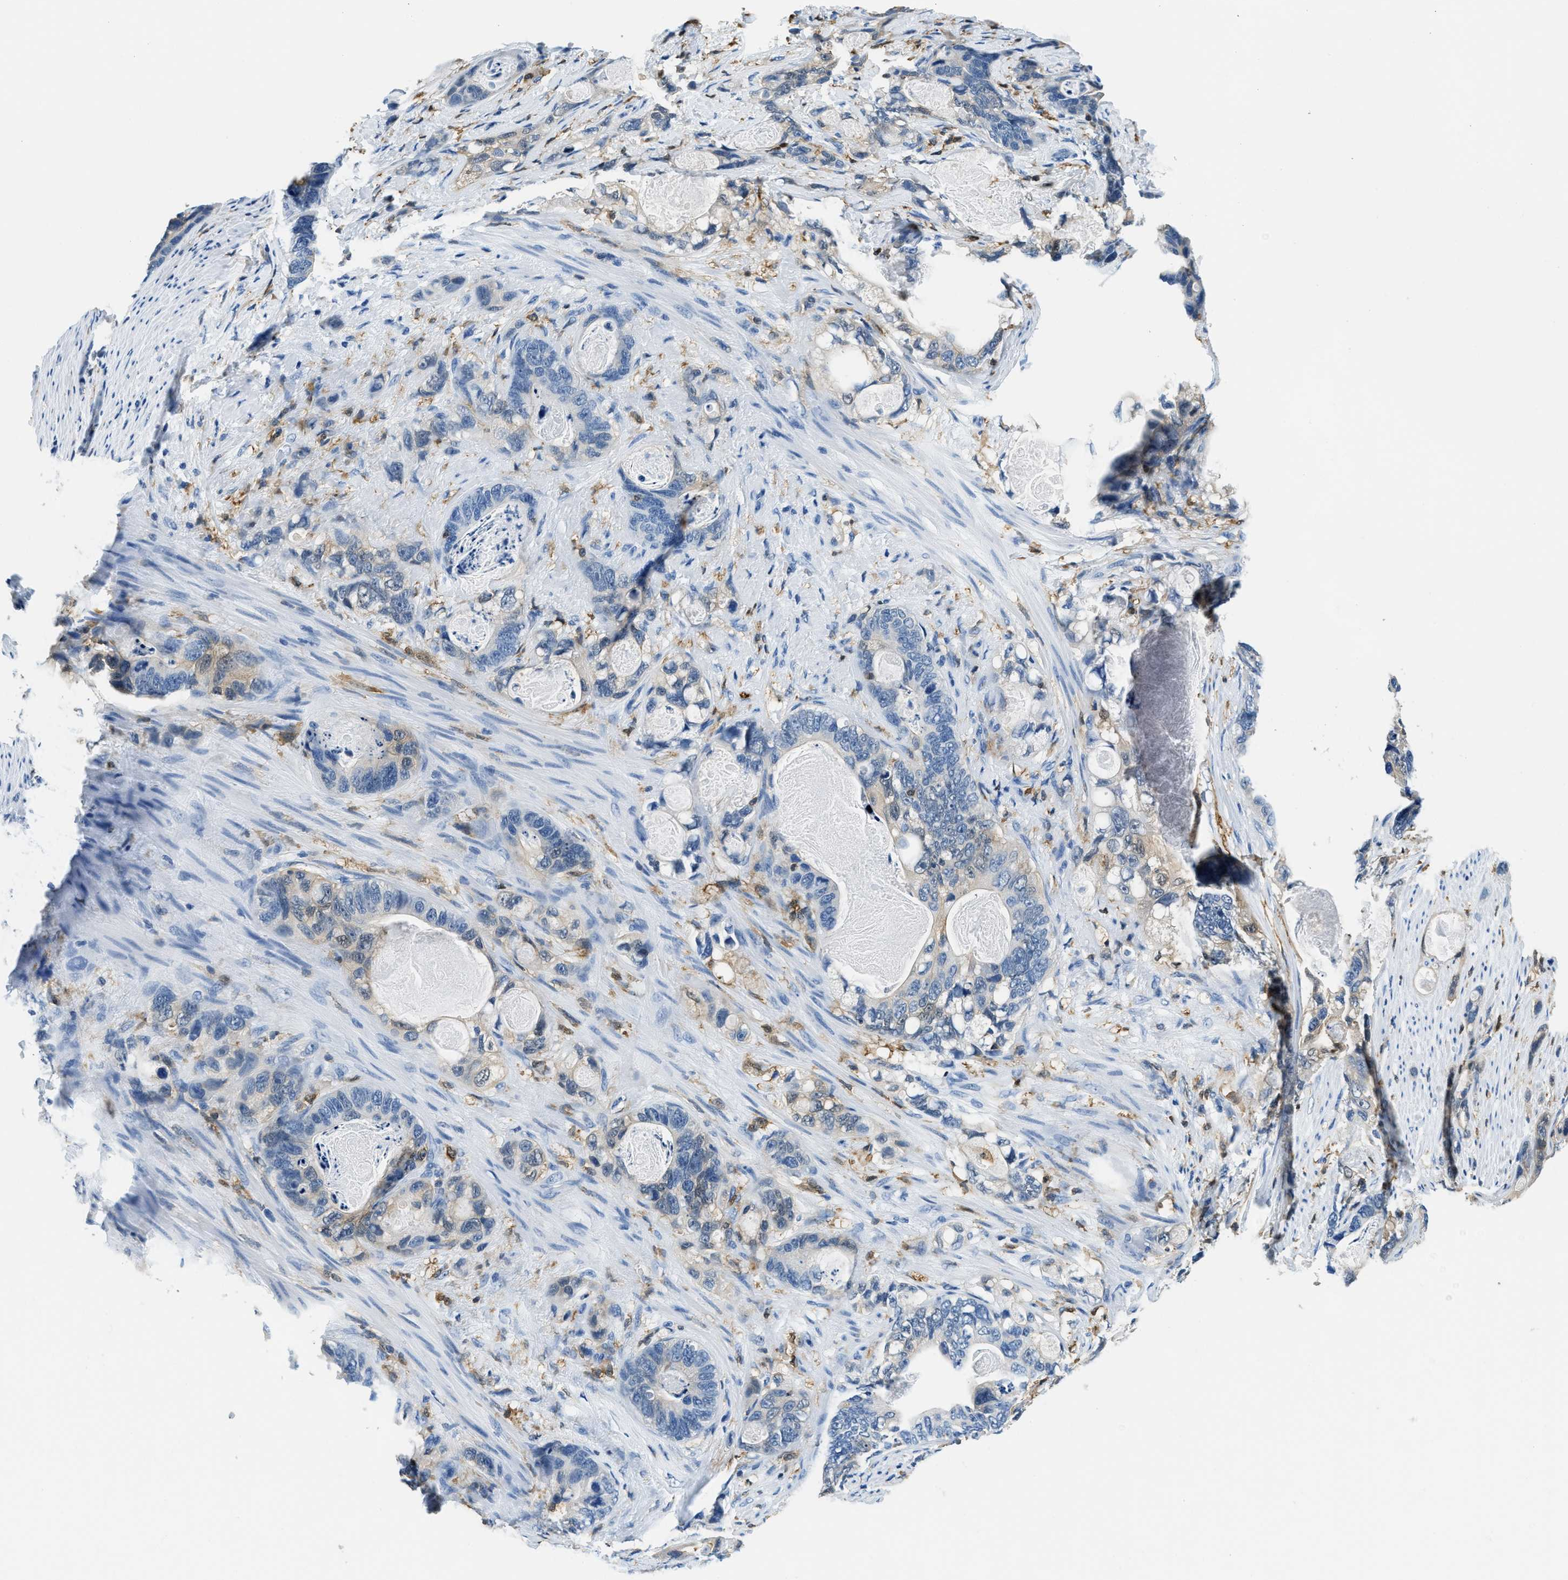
{"staining": {"intensity": "weak", "quantity": "25%-75%", "location": "cytoplasmic/membranous"}, "tissue": "stomach cancer", "cell_type": "Tumor cells", "image_type": "cancer", "snomed": [{"axis": "morphology", "description": "Normal tissue, NOS"}, {"axis": "morphology", "description": "Adenocarcinoma, NOS"}, {"axis": "topography", "description": "Stomach"}], "caption": "About 25%-75% of tumor cells in stomach cancer (adenocarcinoma) exhibit weak cytoplasmic/membranous protein positivity as visualized by brown immunohistochemical staining.", "gene": "CAPG", "patient": {"sex": "female", "age": 89}}